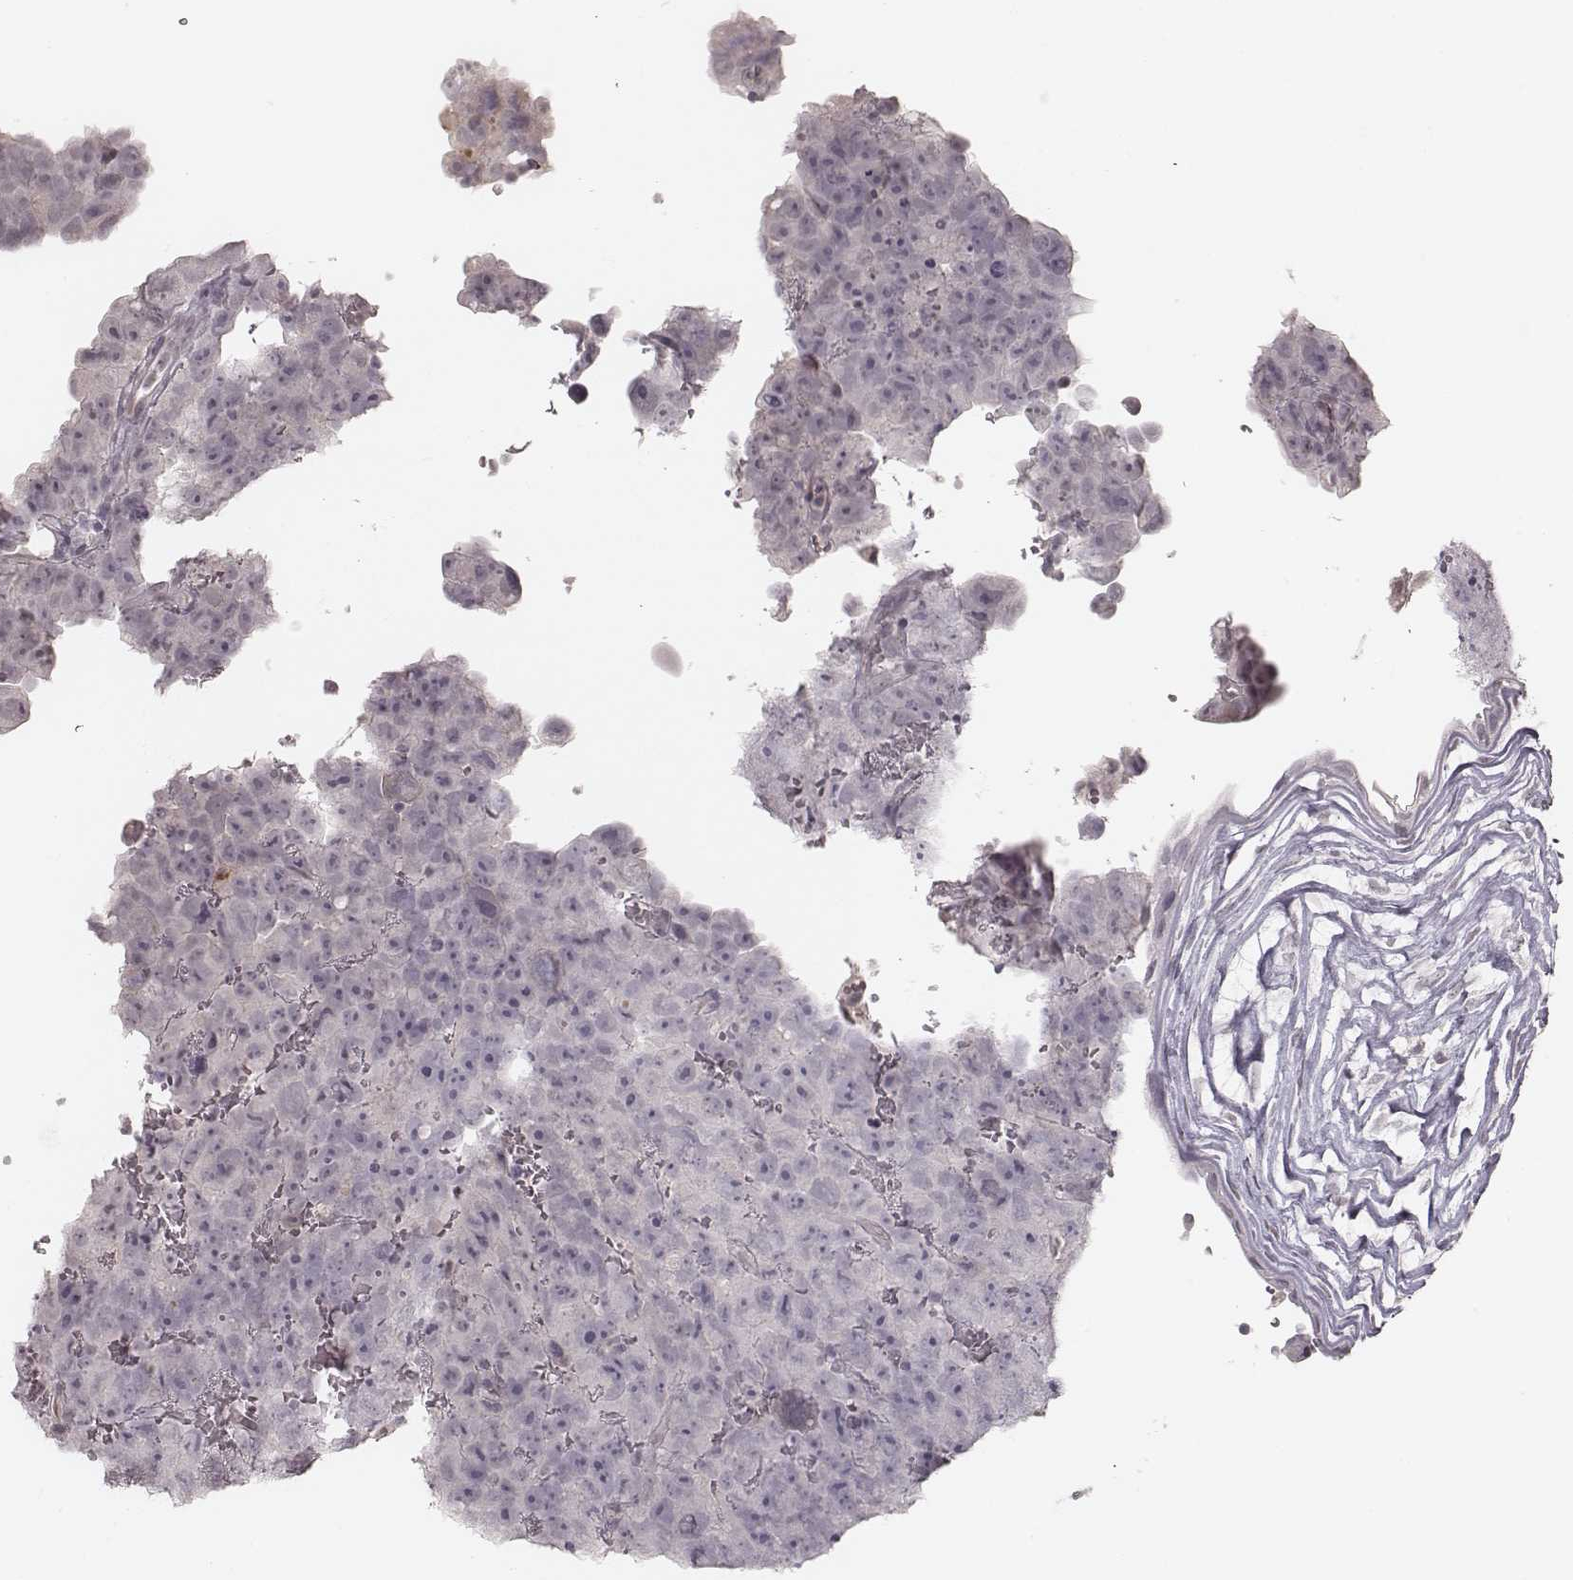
{"staining": {"intensity": "negative", "quantity": "none", "location": "none"}, "tissue": "testis cancer", "cell_type": "Tumor cells", "image_type": "cancer", "snomed": [{"axis": "morphology", "description": "Normal tissue, NOS"}, {"axis": "morphology", "description": "Carcinoma, Embryonal, NOS"}, {"axis": "topography", "description": "Testis"}, {"axis": "topography", "description": "Epididymis"}], "caption": "High power microscopy photomicrograph of an immunohistochemistry histopathology image of testis embryonal carcinoma, revealing no significant positivity in tumor cells. The staining was performed using DAB to visualize the protein expression in brown, while the nuclei were stained in blue with hematoxylin (Magnification: 20x).", "gene": "KITLG", "patient": {"sex": "male", "age": 24}}